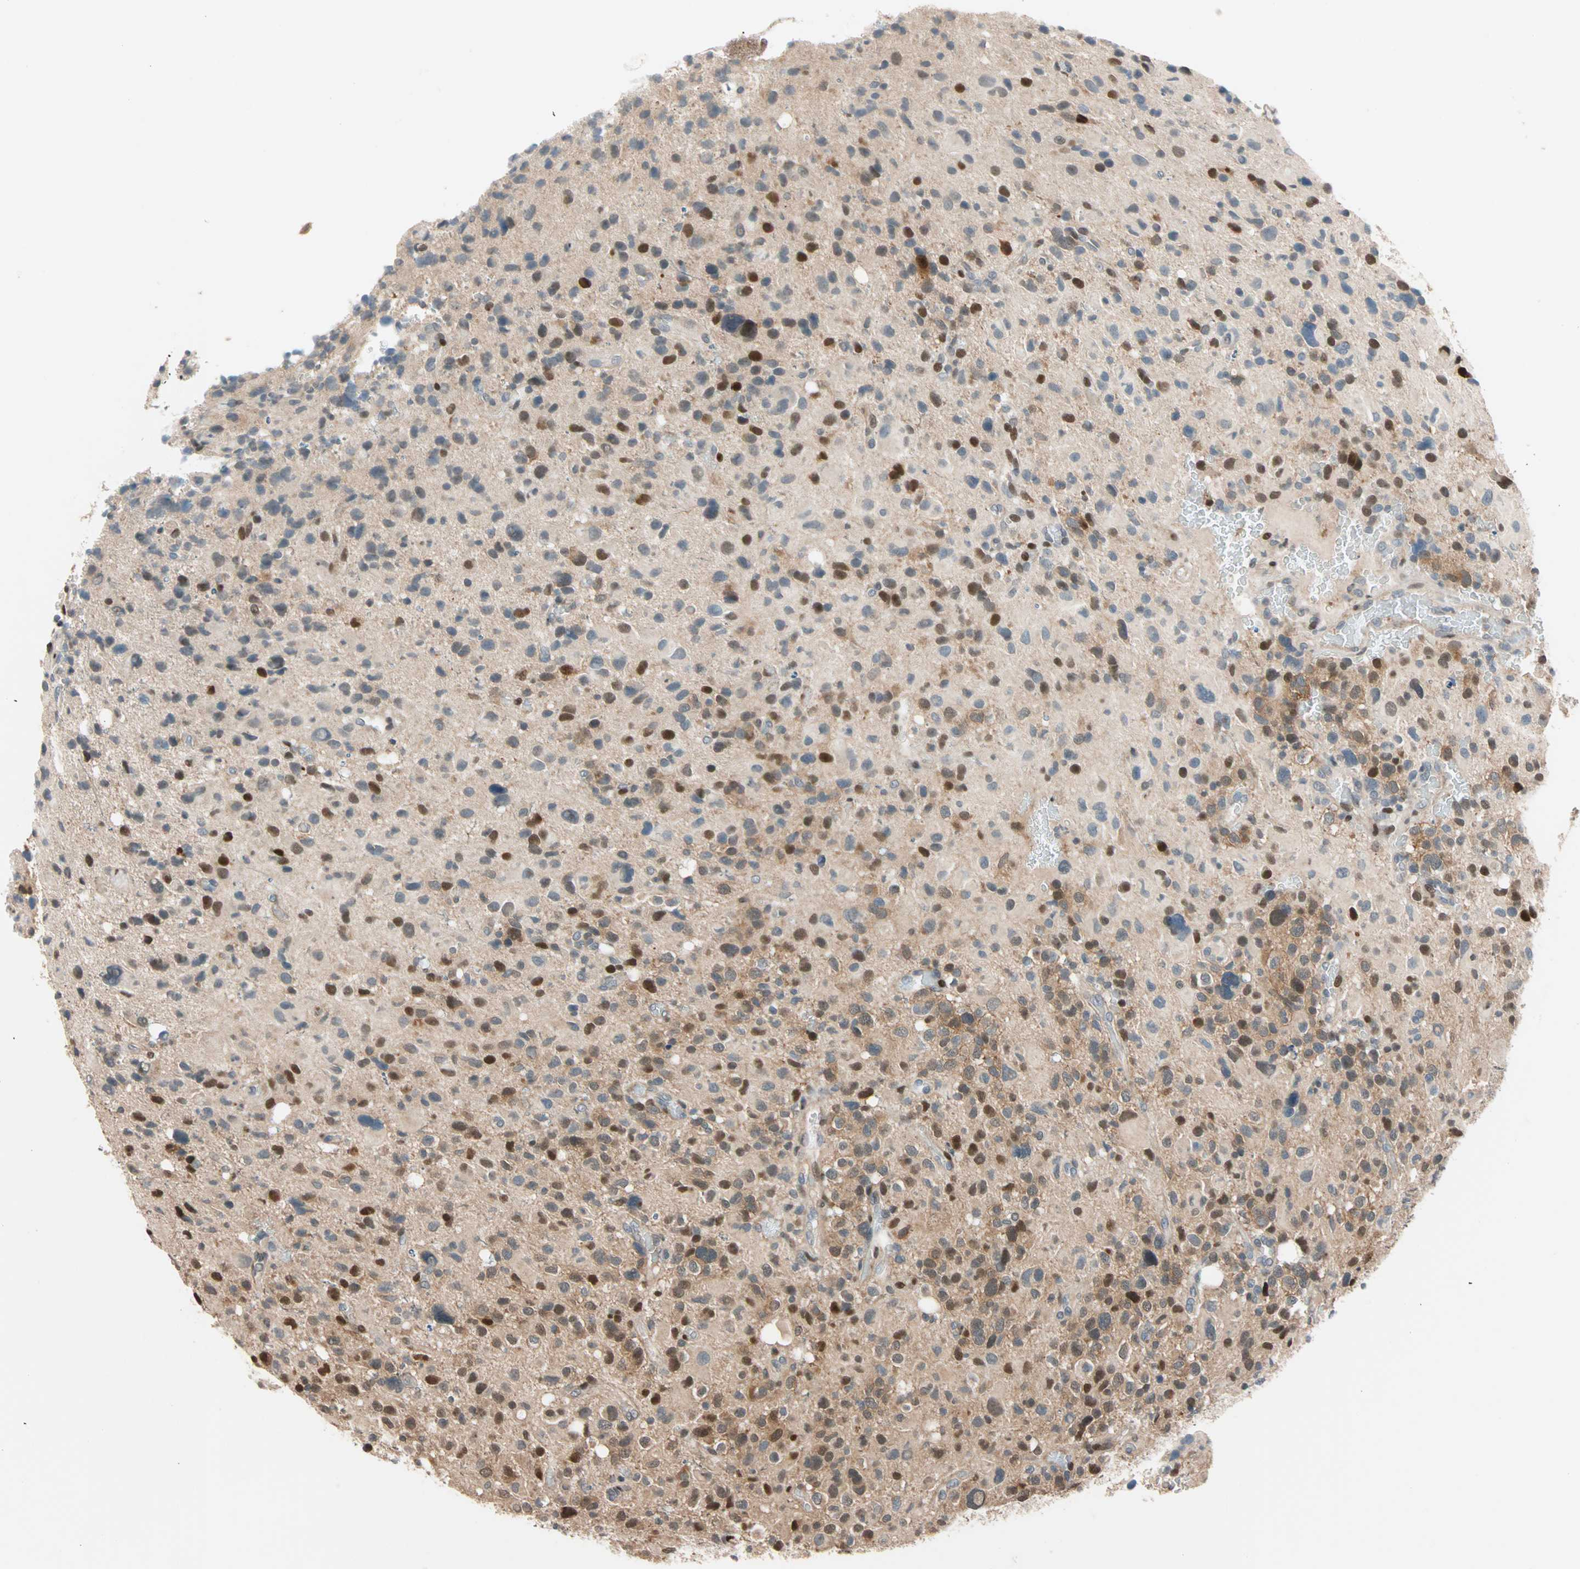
{"staining": {"intensity": "moderate", "quantity": "25%-75%", "location": "cytoplasmic/membranous,nuclear"}, "tissue": "glioma", "cell_type": "Tumor cells", "image_type": "cancer", "snomed": [{"axis": "morphology", "description": "Glioma, malignant, High grade"}, {"axis": "topography", "description": "Brain"}], "caption": "Malignant glioma (high-grade) stained with a brown dye demonstrates moderate cytoplasmic/membranous and nuclear positive expression in approximately 25%-75% of tumor cells.", "gene": "HECW1", "patient": {"sex": "male", "age": 48}}